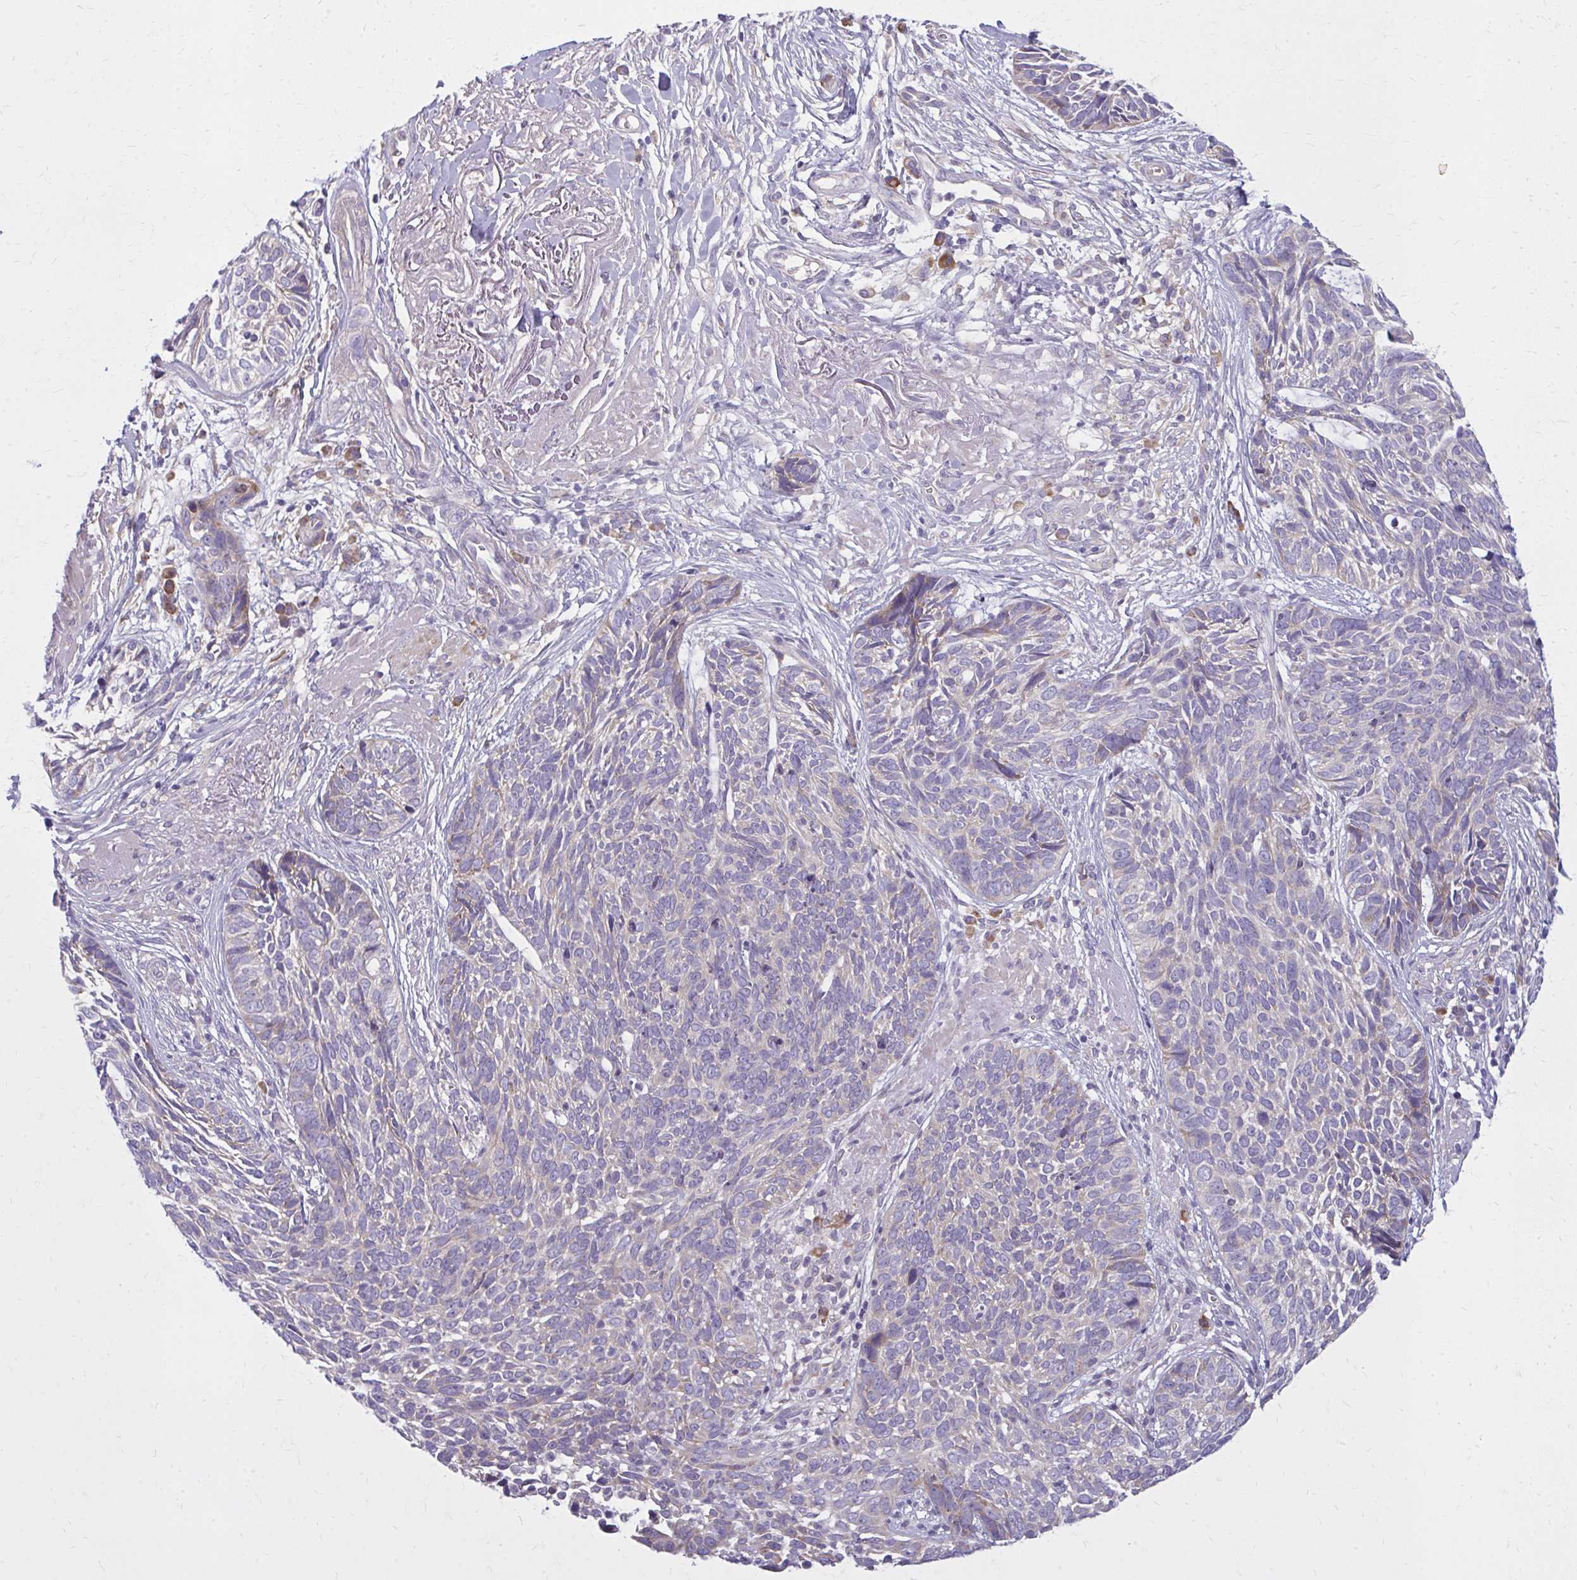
{"staining": {"intensity": "negative", "quantity": "none", "location": "none"}, "tissue": "skin cancer", "cell_type": "Tumor cells", "image_type": "cancer", "snomed": [{"axis": "morphology", "description": "Basal cell carcinoma"}, {"axis": "topography", "description": "Skin"}, {"axis": "topography", "description": "Skin of face"}], "caption": "Immunohistochemical staining of human skin cancer (basal cell carcinoma) reveals no significant positivity in tumor cells. (DAB immunohistochemistry (IHC) with hematoxylin counter stain).", "gene": "CEMP1", "patient": {"sex": "female", "age": 95}}